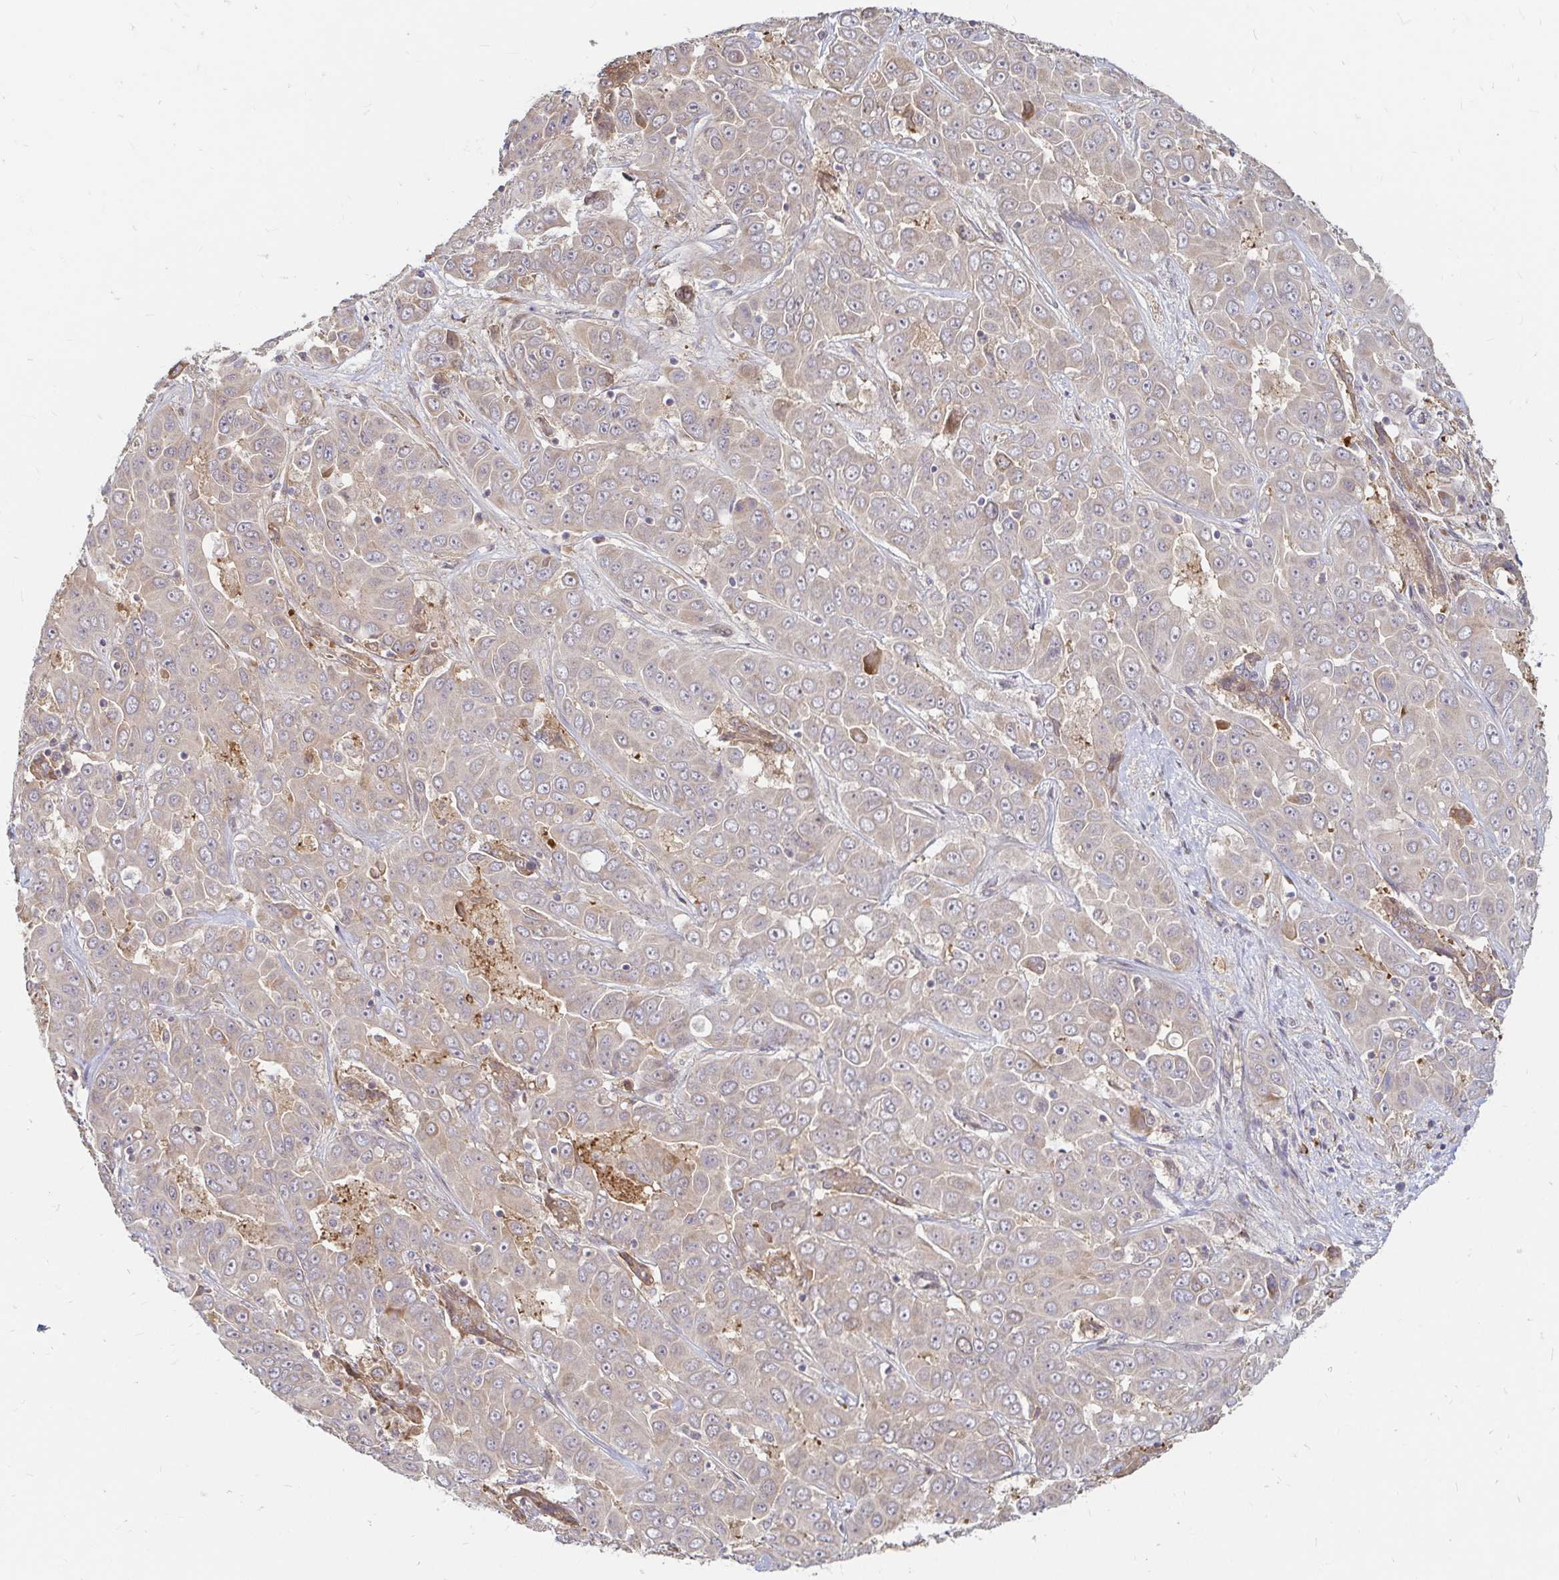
{"staining": {"intensity": "negative", "quantity": "none", "location": "none"}, "tissue": "liver cancer", "cell_type": "Tumor cells", "image_type": "cancer", "snomed": [{"axis": "morphology", "description": "Cholangiocarcinoma"}, {"axis": "topography", "description": "Liver"}], "caption": "IHC micrograph of neoplastic tissue: liver cholangiocarcinoma stained with DAB (3,3'-diaminobenzidine) demonstrates no significant protein positivity in tumor cells.", "gene": "CAST", "patient": {"sex": "female", "age": 52}}